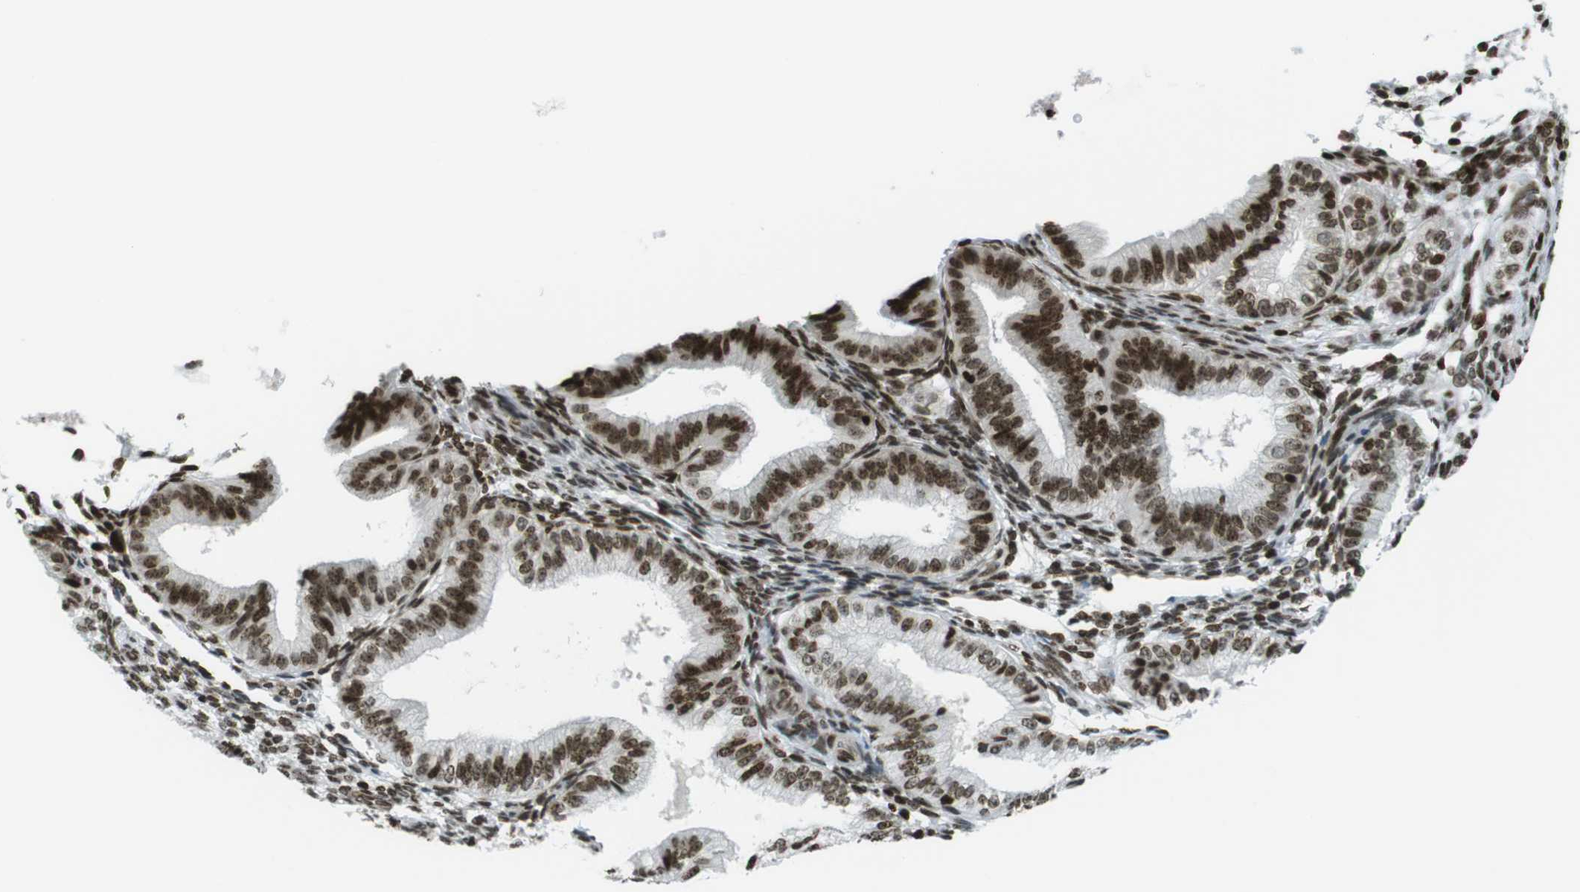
{"staining": {"intensity": "strong", "quantity": ">75%", "location": "nuclear"}, "tissue": "endometrium", "cell_type": "Cells in endometrial stroma", "image_type": "normal", "snomed": [{"axis": "morphology", "description": "Normal tissue, NOS"}, {"axis": "topography", "description": "Endometrium"}], "caption": "DAB (3,3'-diaminobenzidine) immunohistochemical staining of unremarkable human endometrium displays strong nuclear protein positivity in approximately >75% of cells in endometrial stroma. (Stains: DAB (3,3'-diaminobenzidine) in brown, nuclei in blue, Microscopy: brightfield microscopy at high magnification).", "gene": "H2AC8", "patient": {"sex": "female", "age": 39}}